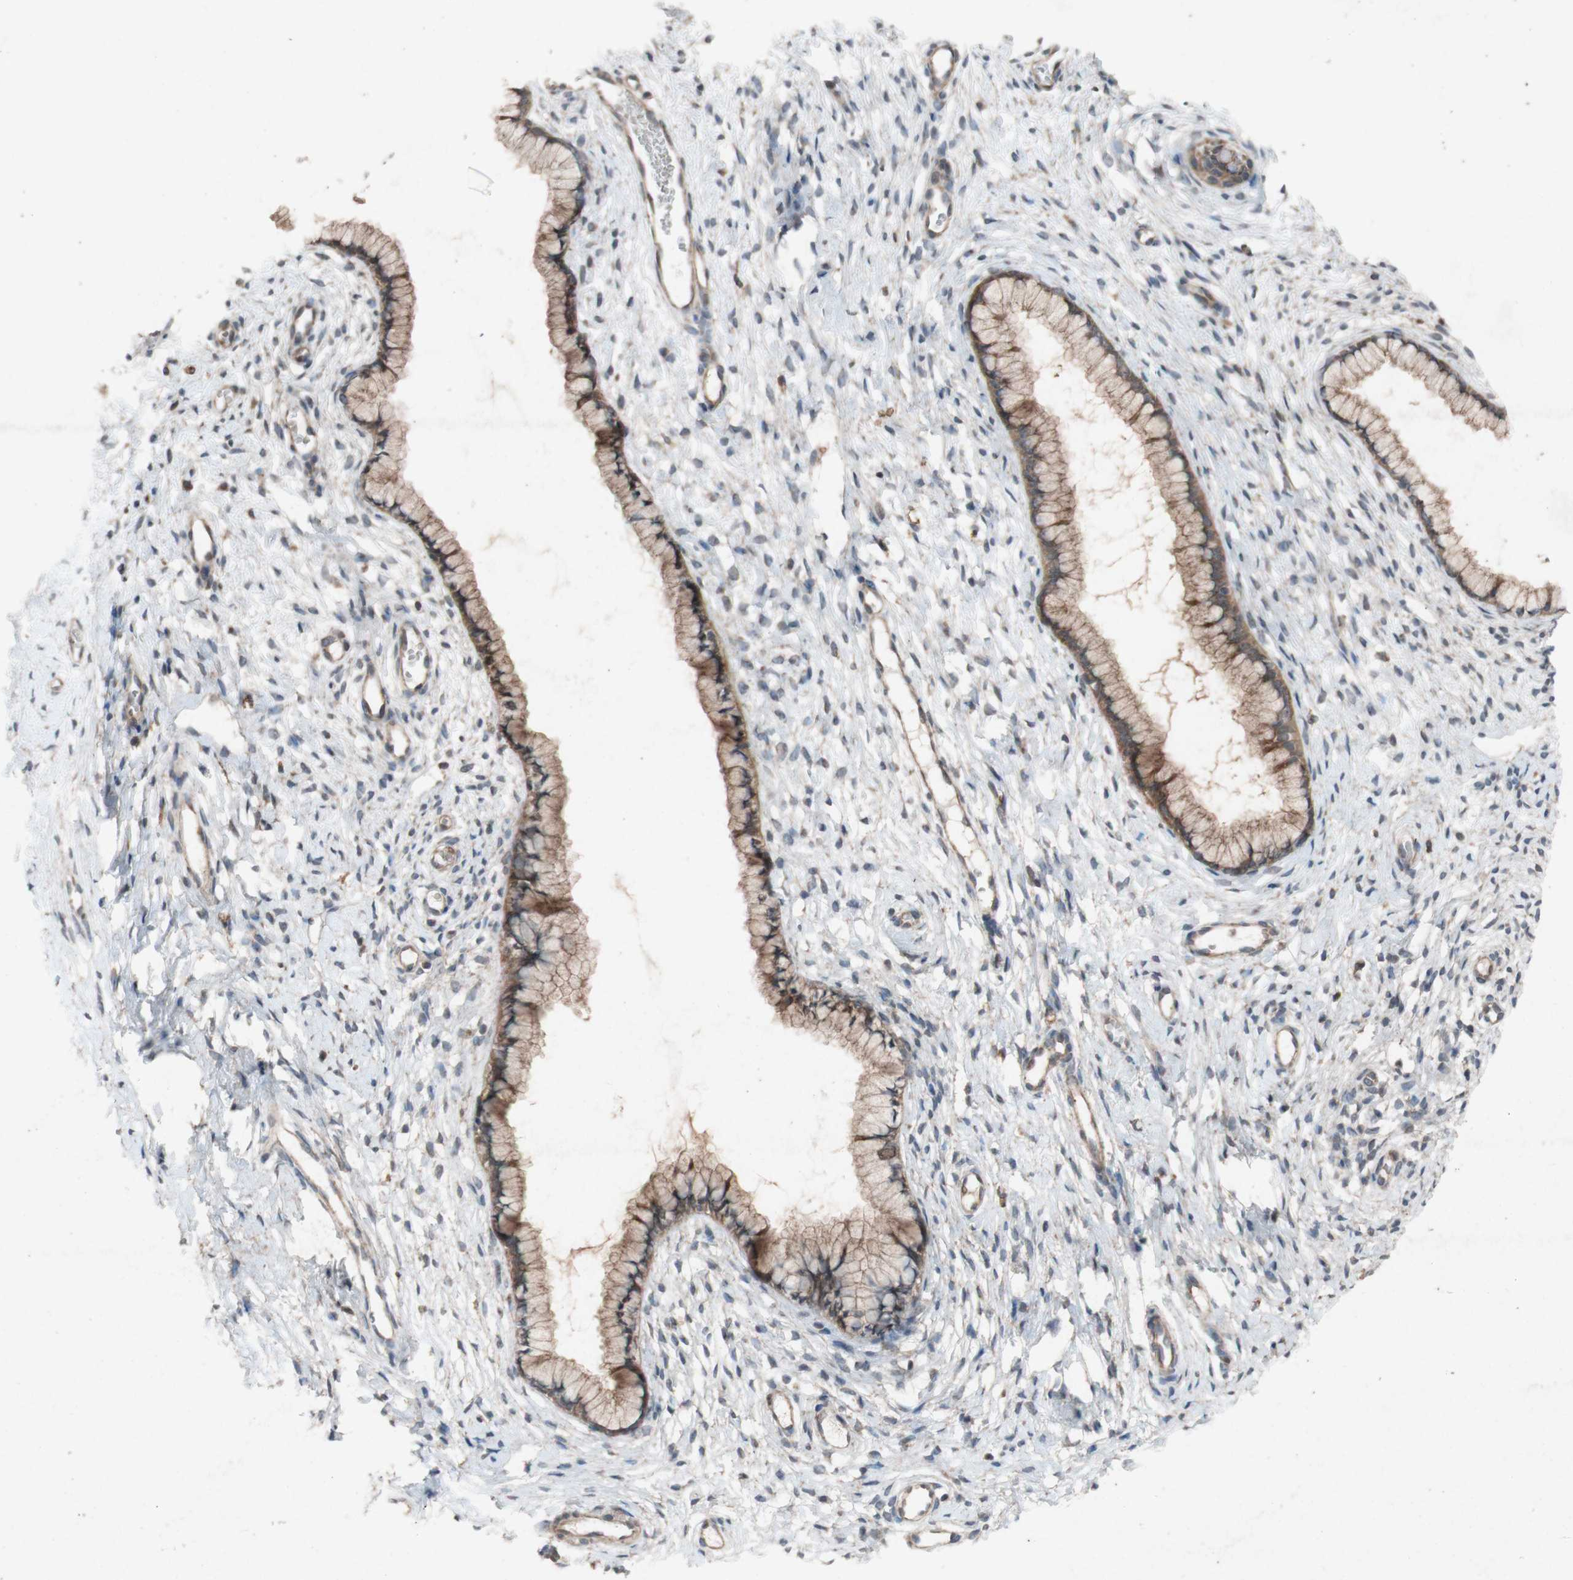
{"staining": {"intensity": "moderate", "quantity": ">75%", "location": "cytoplasmic/membranous"}, "tissue": "cervix", "cell_type": "Glandular cells", "image_type": "normal", "snomed": [{"axis": "morphology", "description": "Normal tissue, NOS"}, {"axis": "topography", "description": "Cervix"}], "caption": "A high-resolution micrograph shows IHC staining of unremarkable cervix, which displays moderate cytoplasmic/membranous expression in about >75% of glandular cells. (Brightfield microscopy of DAB IHC at high magnification).", "gene": "ATP6V1F", "patient": {"sex": "female", "age": 65}}